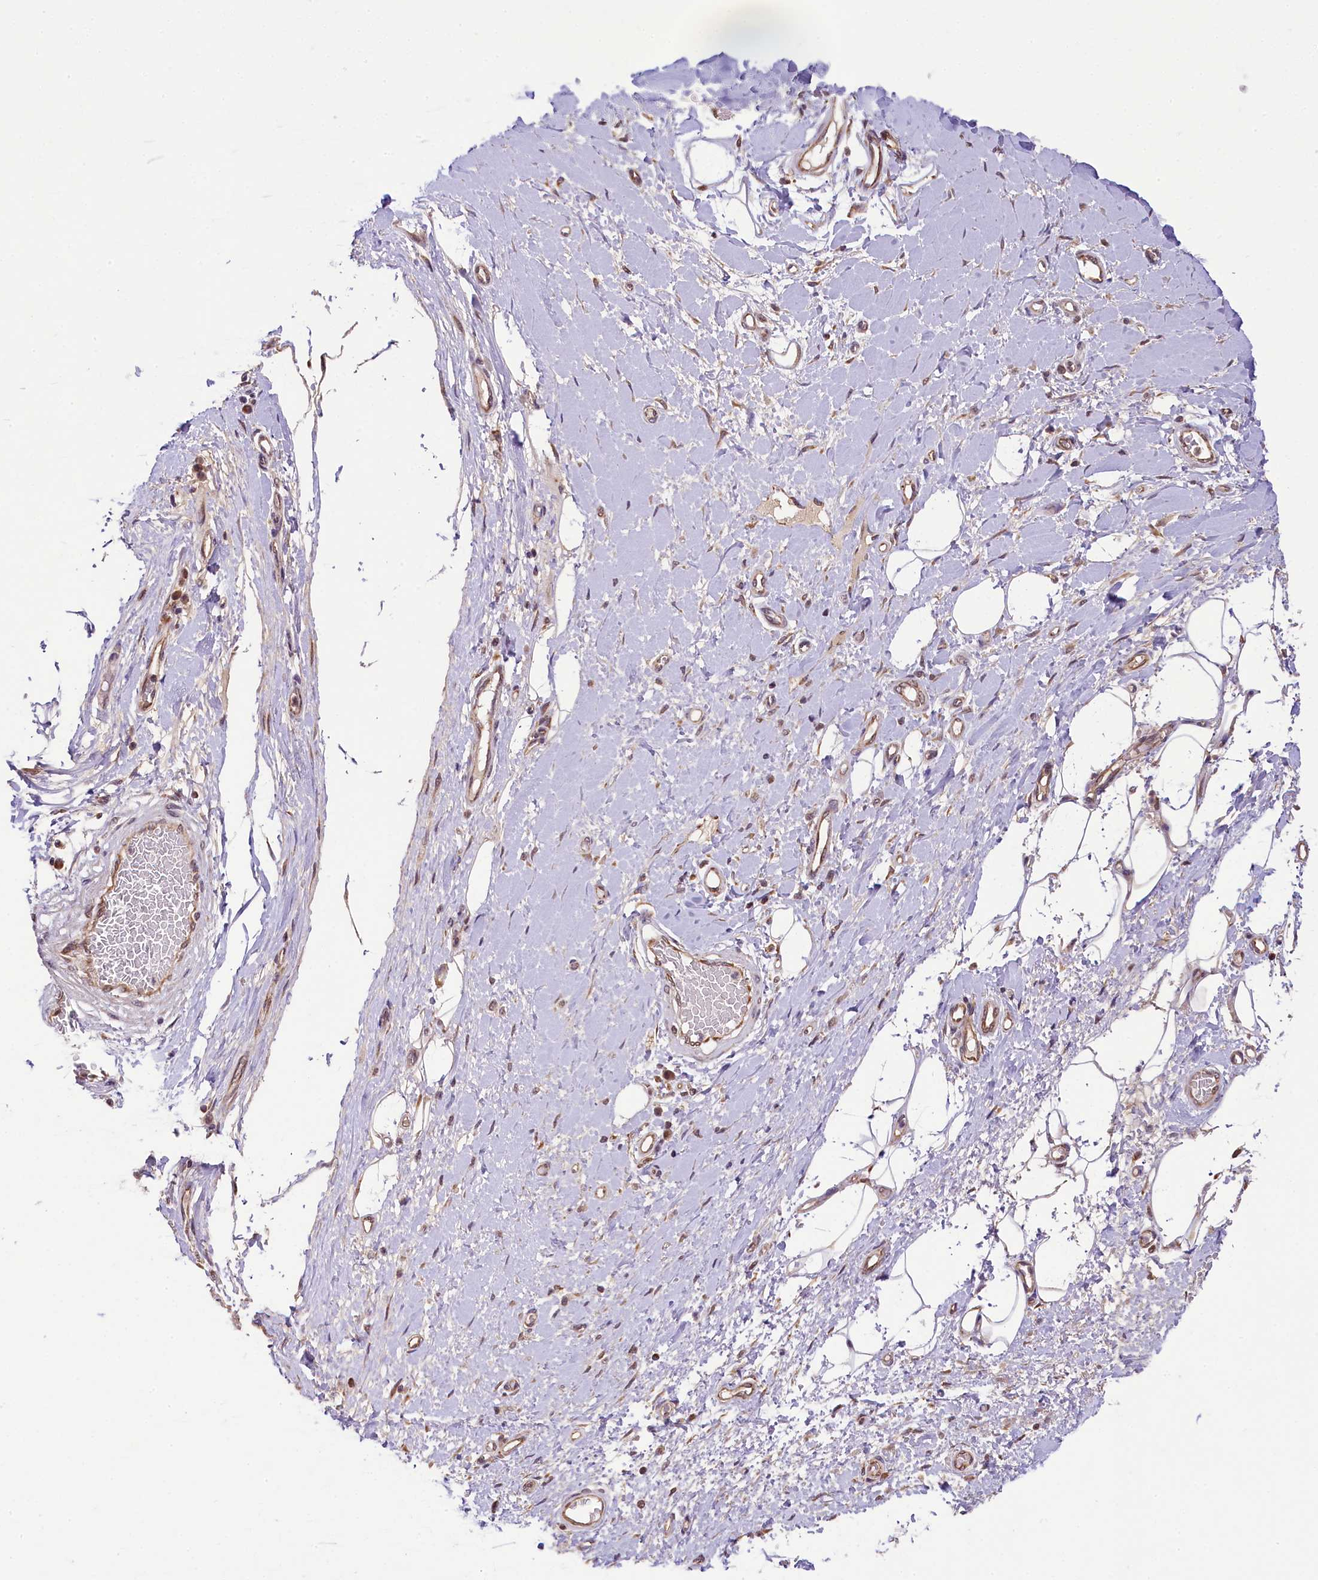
{"staining": {"intensity": "negative", "quantity": "none", "location": "none"}, "tissue": "adipose tissue", "cell_type": "Adipocytes", "image_type": "normal", "snomed": [{"axis": "morphology", "description": "Normal tissue, NOS"}, {"axis": "morphology", "description": "Adenocarcinoma, NOS"}, {"axis": "topography", "description": "Esophagus"}, {"axis": "topography", "description": "Stomach, upper"}, {"axis": "topography", "description": "Peripheral nerve tissue"}], "caption": "Immunohistochemical staining of normal human adipose tissue shows no significant positivity in adipocytes.", "gene": "PAF1", "patient": {"sex": "male", "age": 62}}